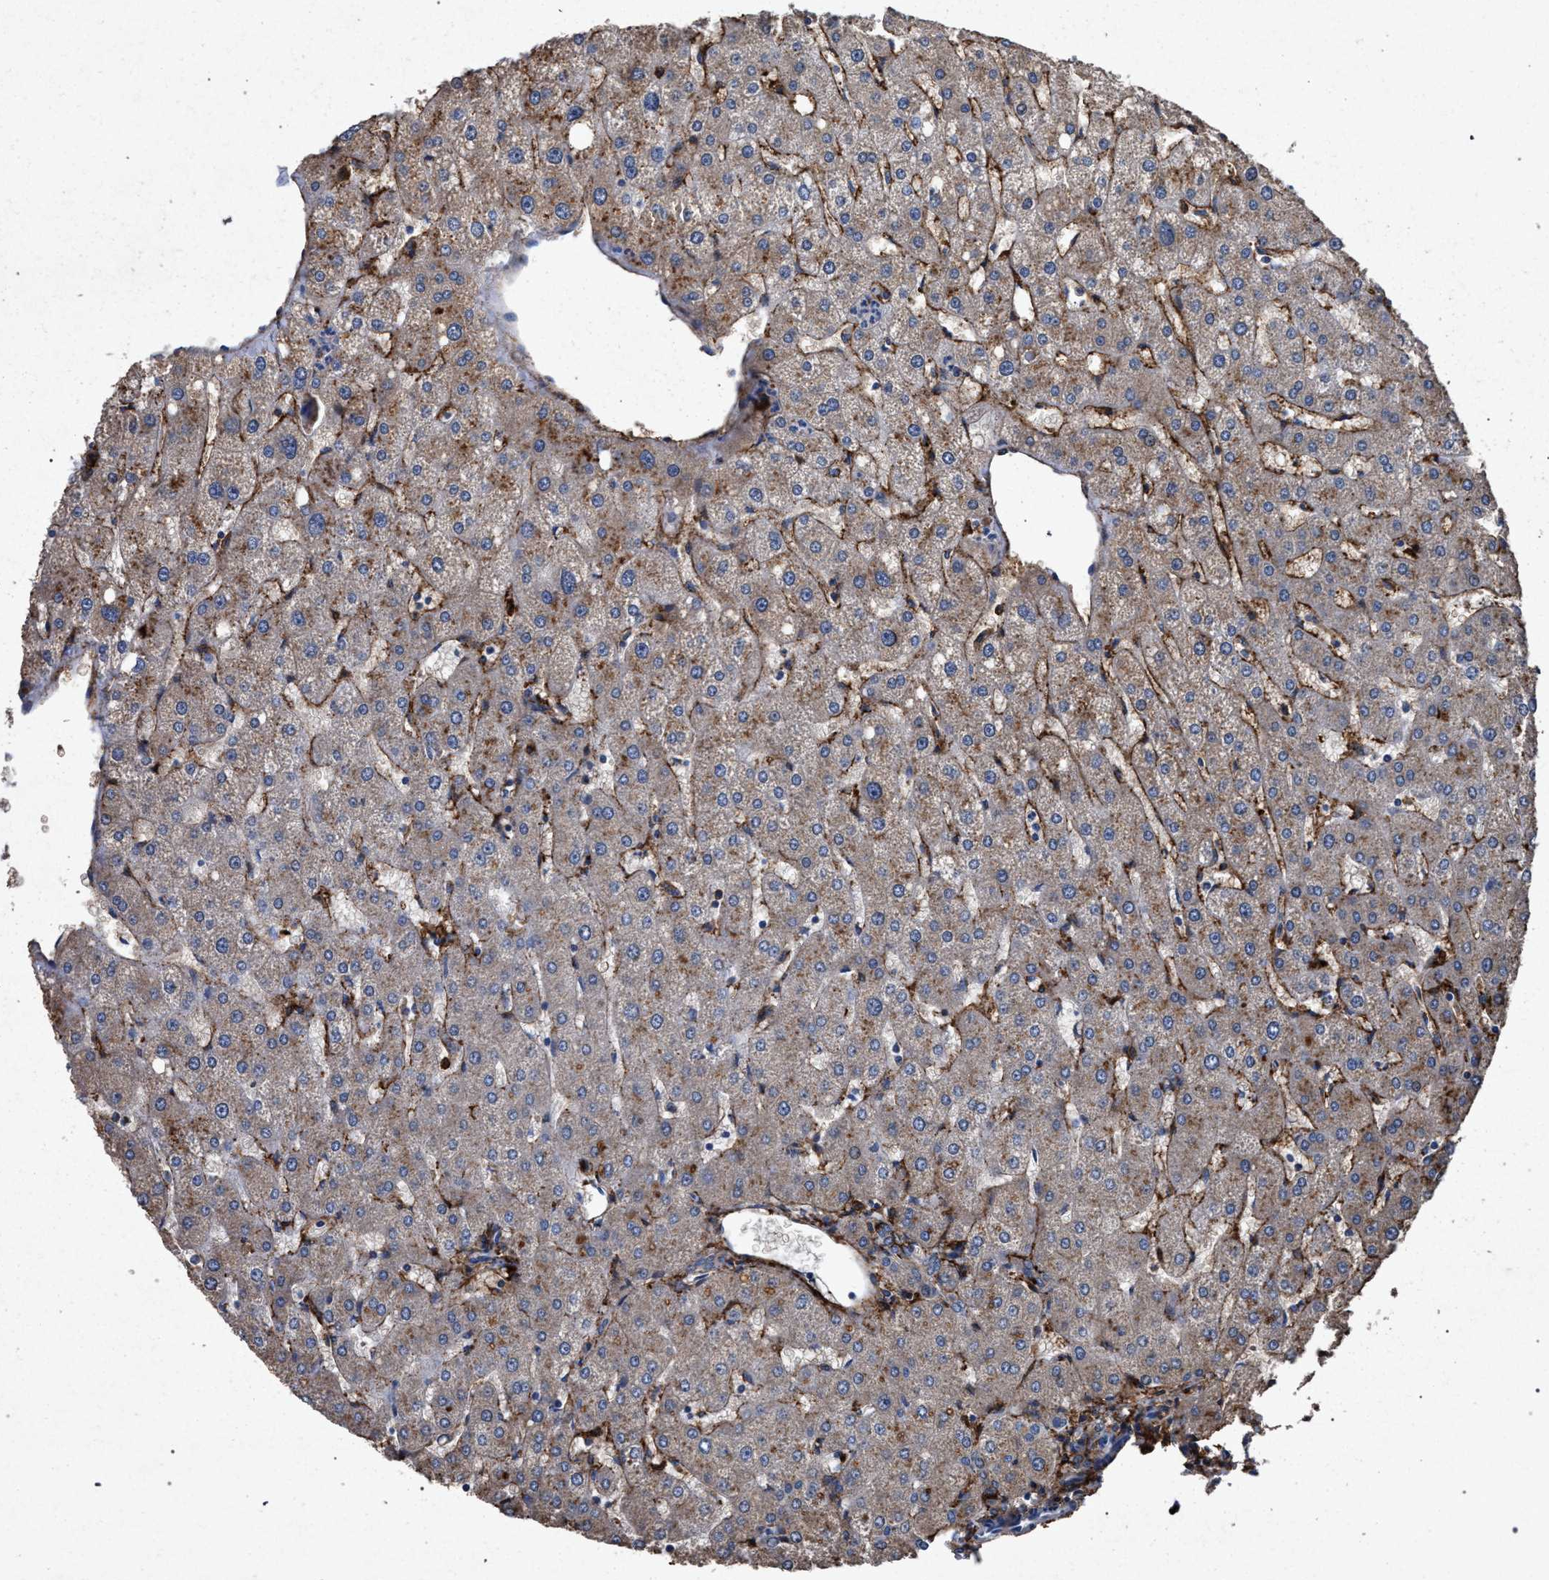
{"staining": {"intensity": "negative", "quantity": "none", "location": "none"}, "tissue": "liver", "cell_type": "Cholangiocytes", "image_type": "normal", "snomed": [{"axis": "morphology", "description": "Normal tissue, NOS"}, {"axis": "topography", "description": "Liver"}], "caption": "Immunohistochemical staining of unremarkable human liver demonstrates no significant staining in cholangiocytes.", "gene": "MARCKS", "patient": {"sex": "male", "age": 67}}